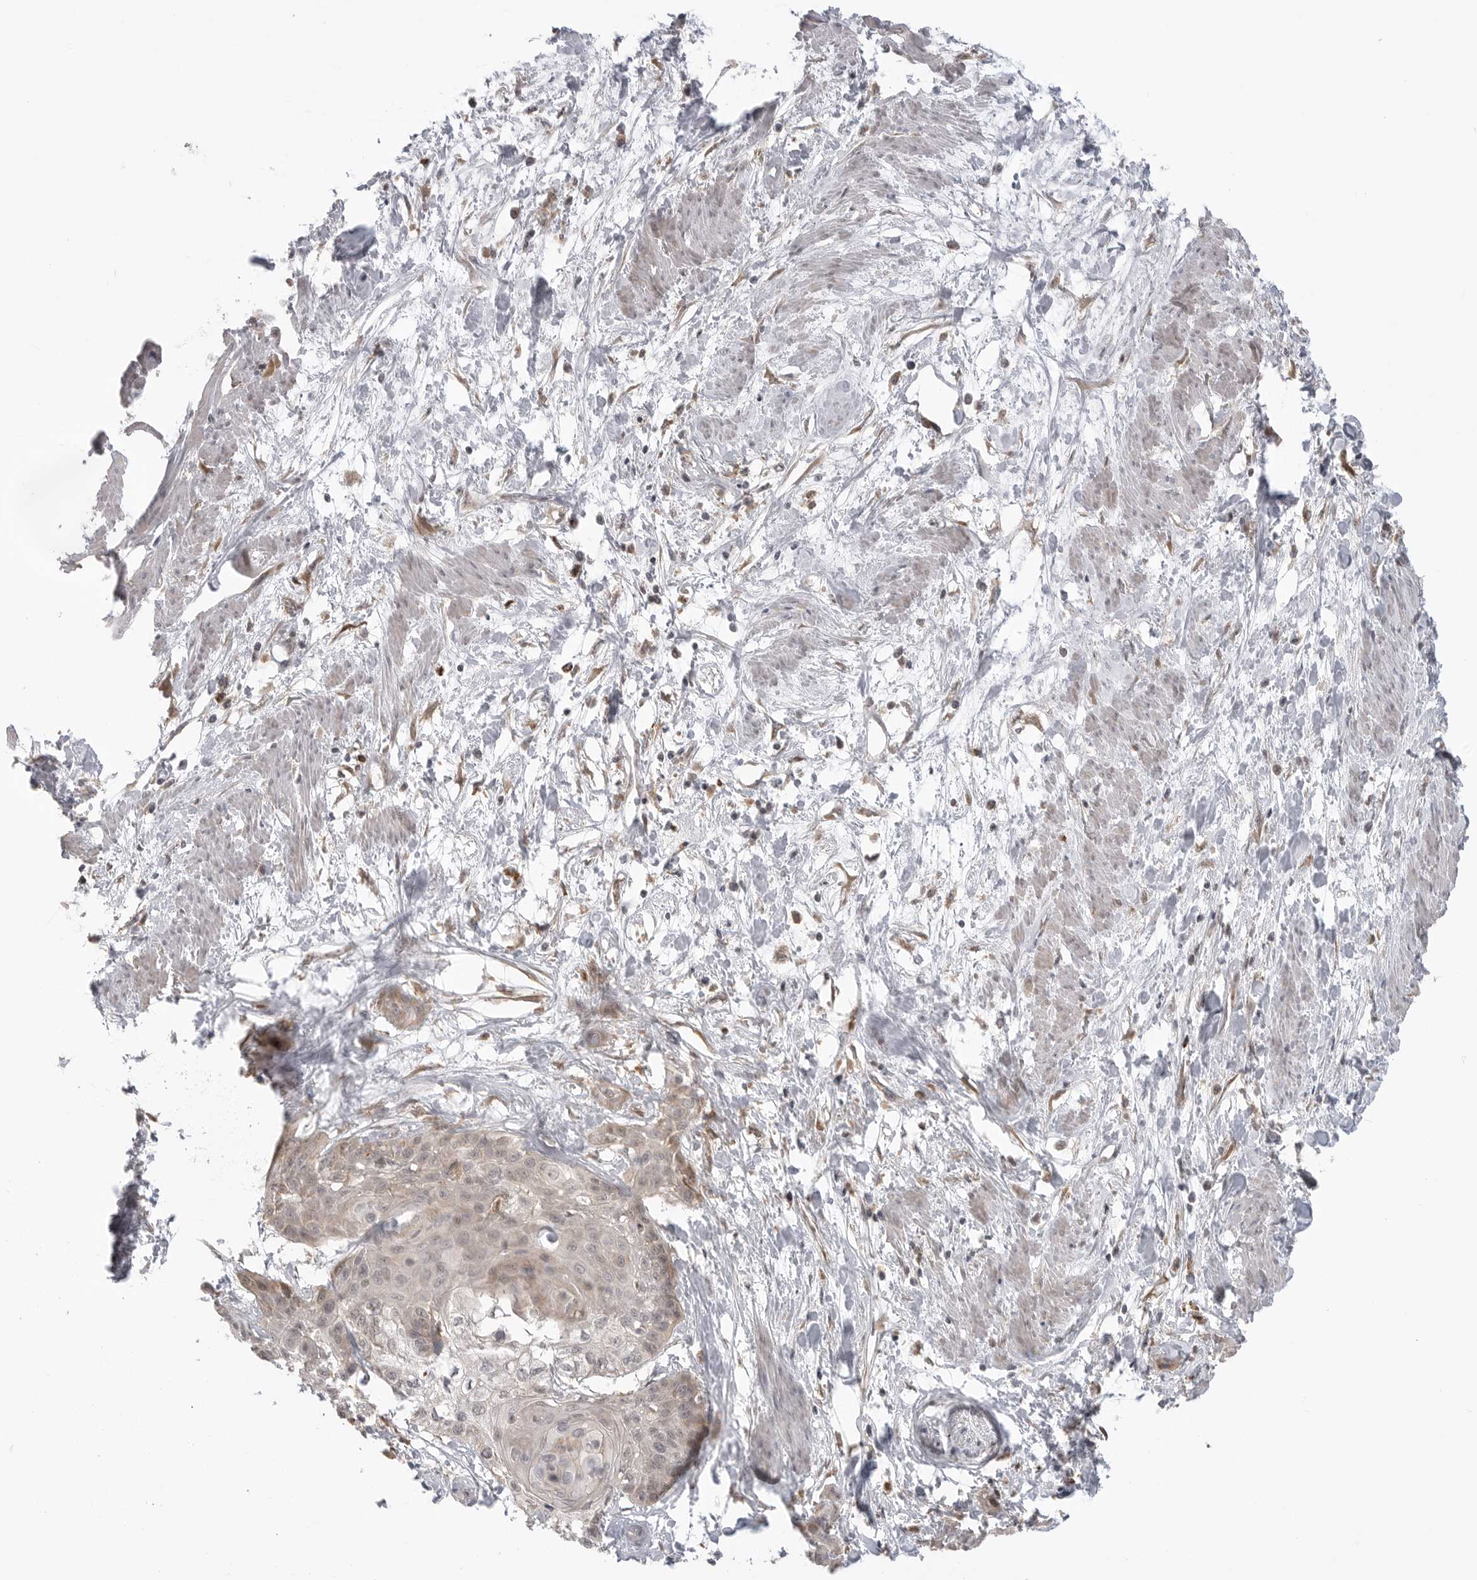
{"staining": {"intensity": "moderate", "quantity": "<25%", "location": "cytoplasmic/membranous"}, "tissue": "cervical cancer", "cell_type": "Tumor cells", "image_type": "cancer", "snomed": [{"axis": "morphology", "description": "Squamous cell carcinoma, NOS"}, {"axis": "topography", "description": "Cervix"}], "caption": "Human squamous cell carcinoma (cervical) stained for a protein (brown) reveals moderate cytoplasmic/membranous positive positivity in approximately <25% of tumor cells.", "gene": "KALRN", "patient": {"sex": "female", "age": 57}}